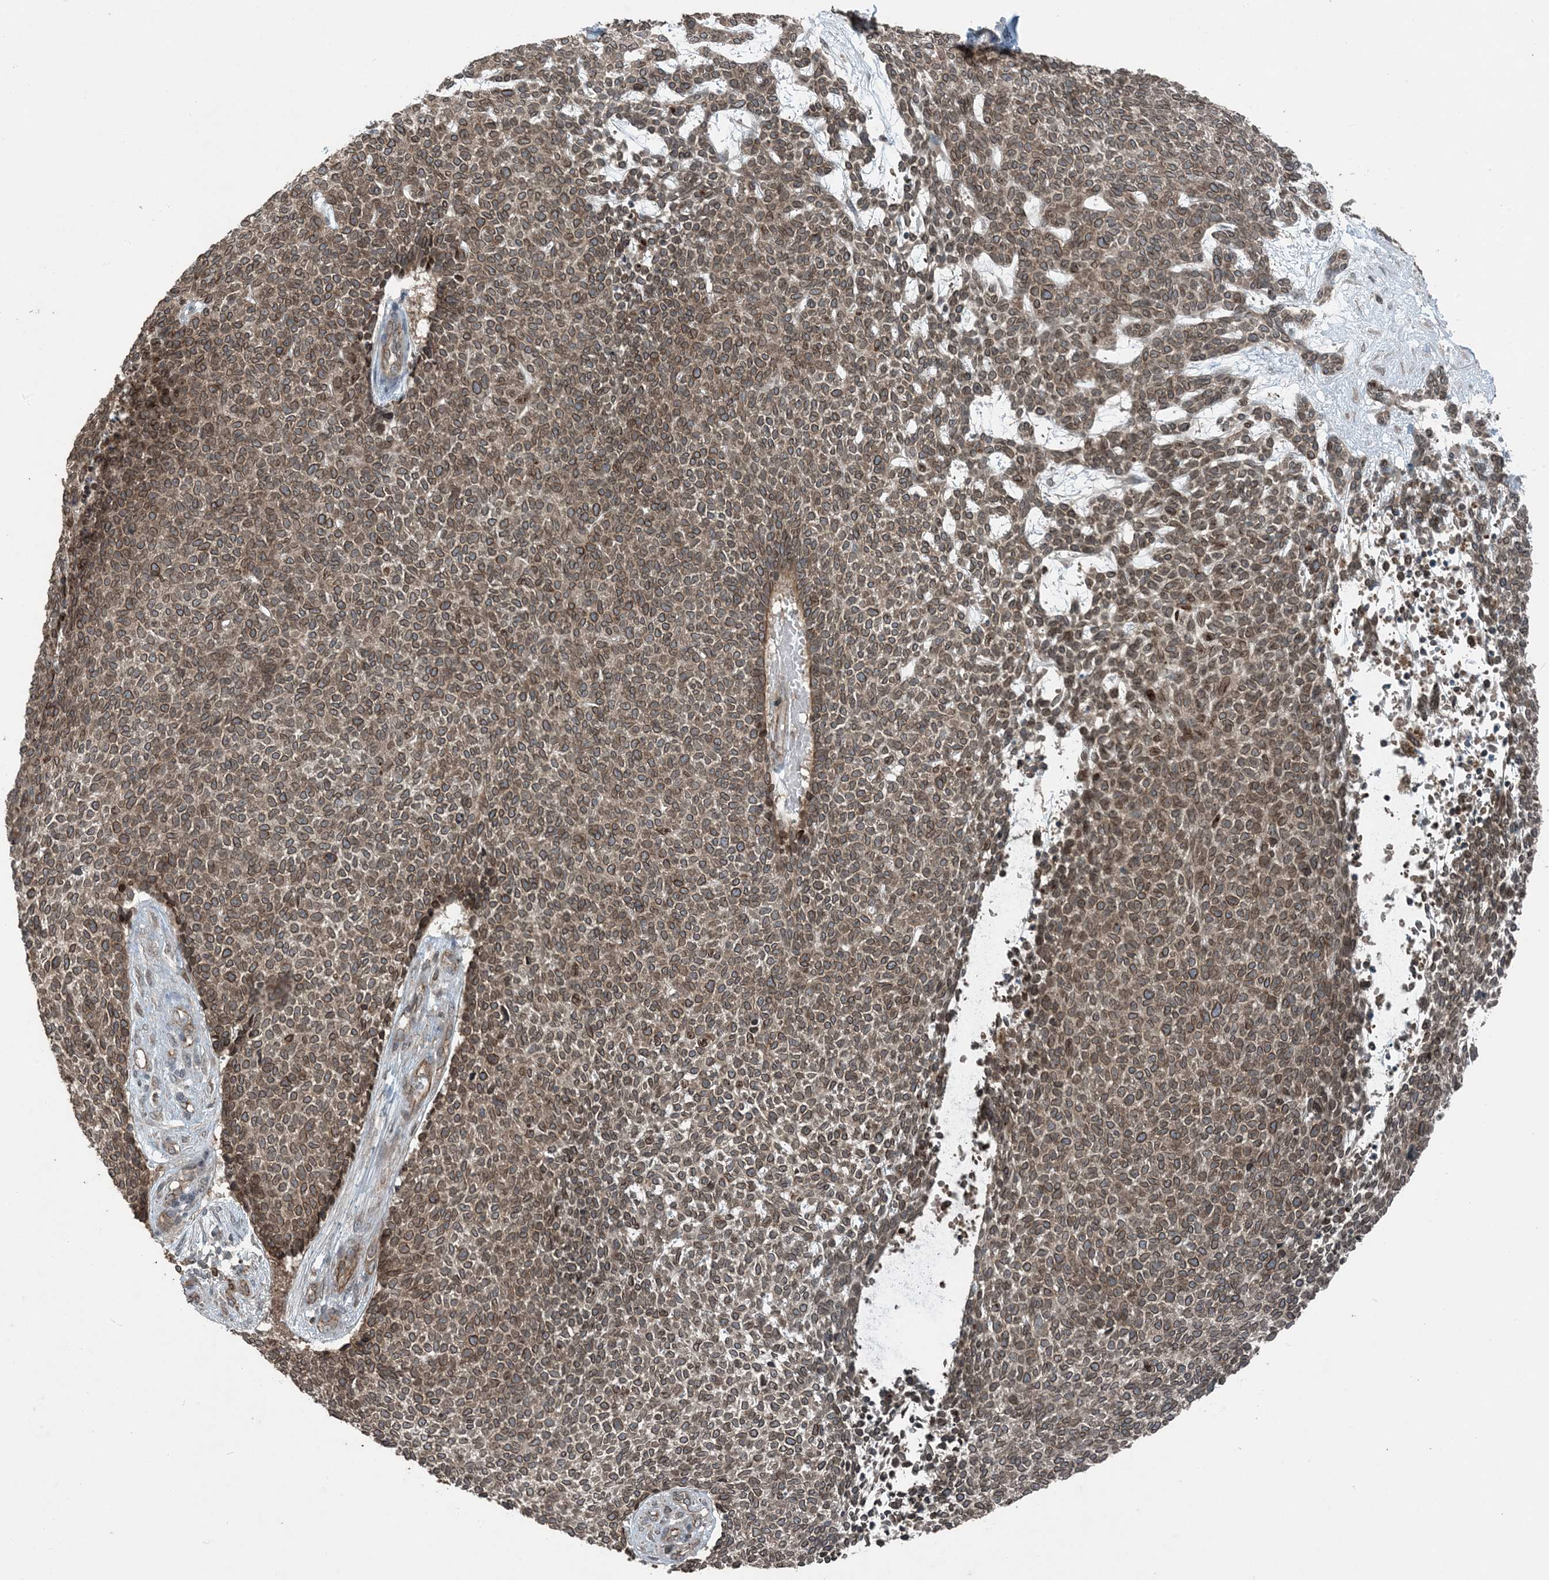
{"staining": {"intensity": "moderate", "quantity": ">75%", "location": "cytoplasmic/membranous,nuclear"}, "tissue": "skin cancer", "cell_type": "Tumor cells", "image_type": "cancer", "snomed": [{"axis": "morphology", "description": "Basal cell carcinoma"}, {"axis": "topography", "description": "Skin"}], "caption": "Immunohistochemistry staining of skin basal cell carcinoma, which demonstrates medium levels of moderate cytoplasmic/membranous and nuclear positivity in approximately >75% of tumor cells indicating moderate cytoplasmic/membranous and nuclear protein positivity. The staining was performed using DAB (brown) for protein detection and nuclei were counterstained in hematoxylin (blue).", "gene": "ZFAND2B", "patient": {"sex": "female", "age": 84}}